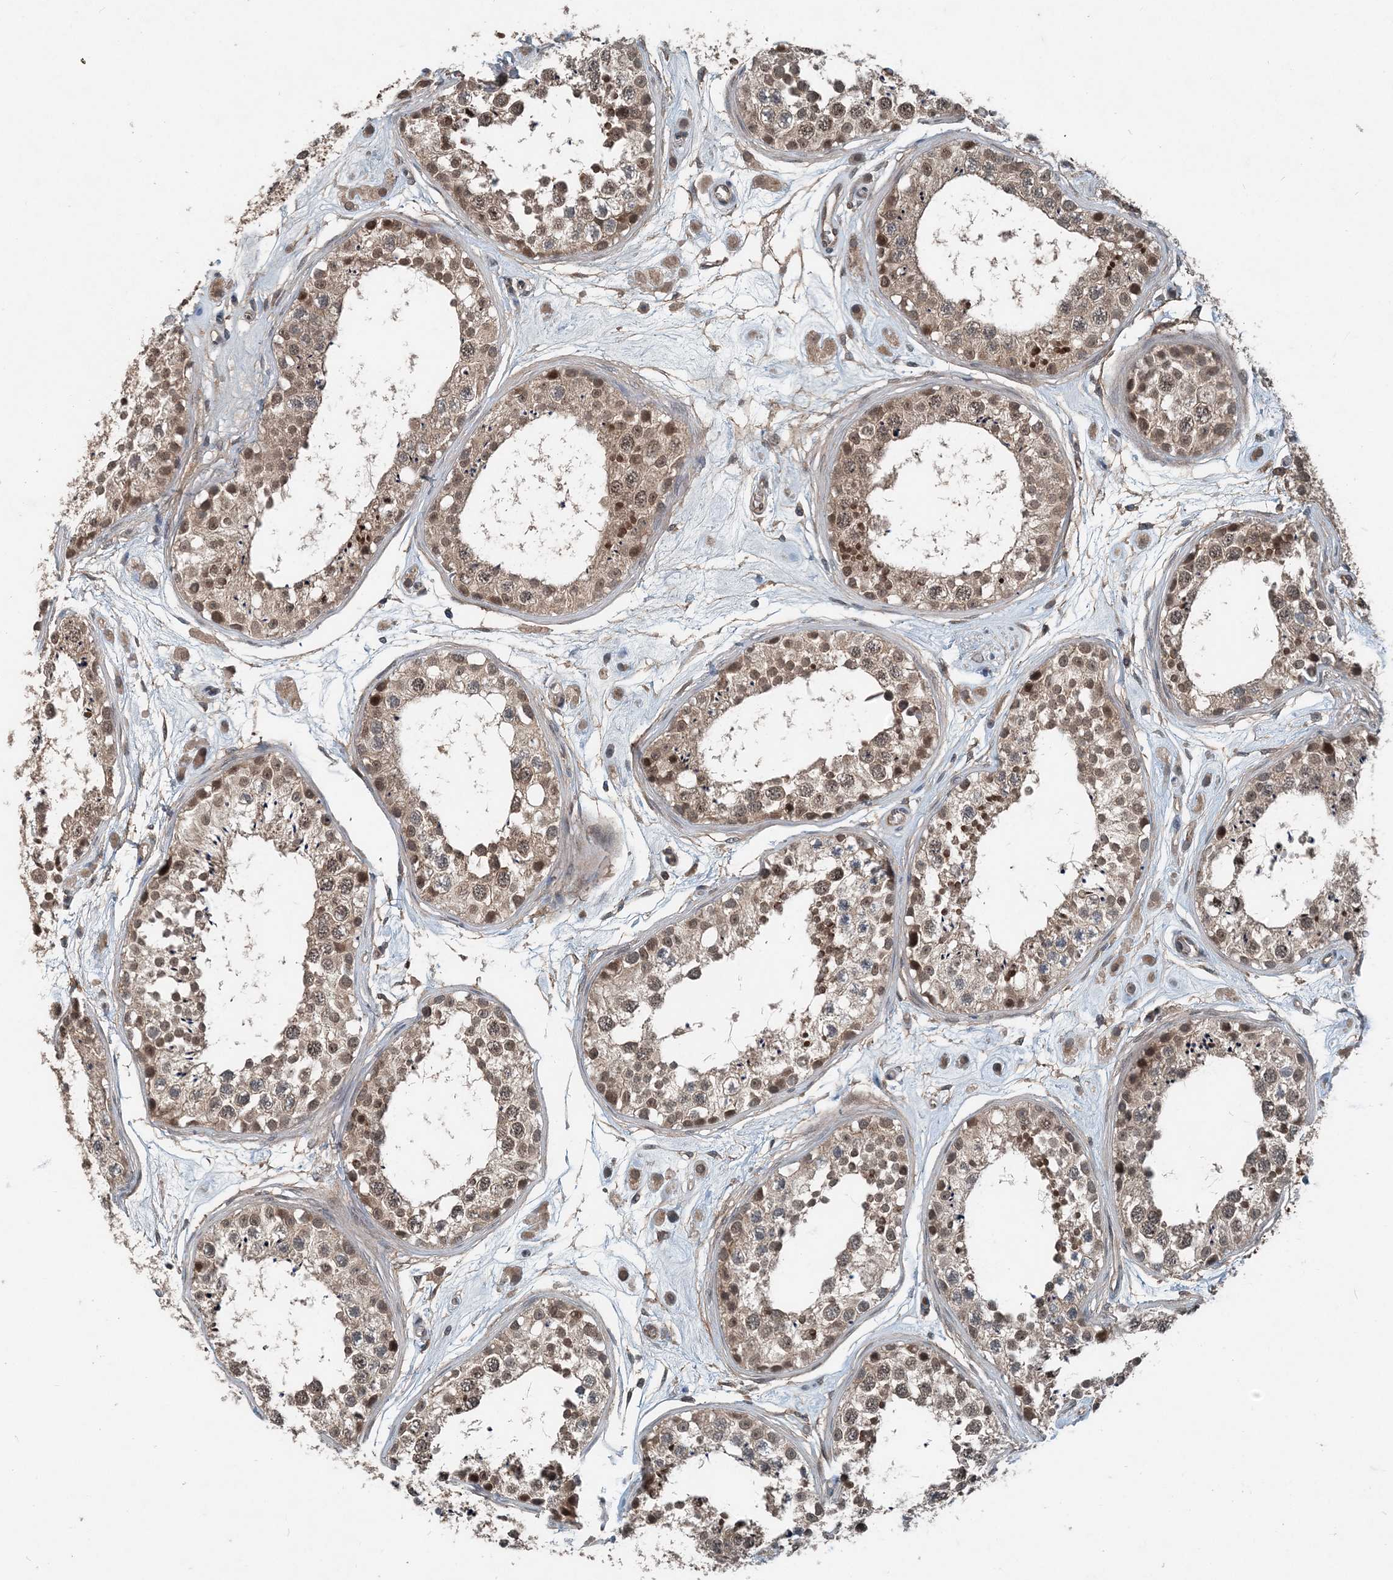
{"staining": {"intensity": "moderate", "quantity": ">75%", "location": "nuclear"}, "tissue": "testis", "cell_type": "Cells in seminiferous ducts", "image_type": "normal", "snomed": [{"axis": "morphology", "description": "Normal tissue, NOS"}, {"axis": "topography", "description": "Testis"}], "caption": "This image reveals normal testis stained with immunohistochemistry to label a protein in brown. The nuclear of cells in seminiferous ducts show moderate positivity for the protein. Nuclei are counter-stained blue.", "gene": "SMPD3", "patient": {"sex": "male", "age": 25}}